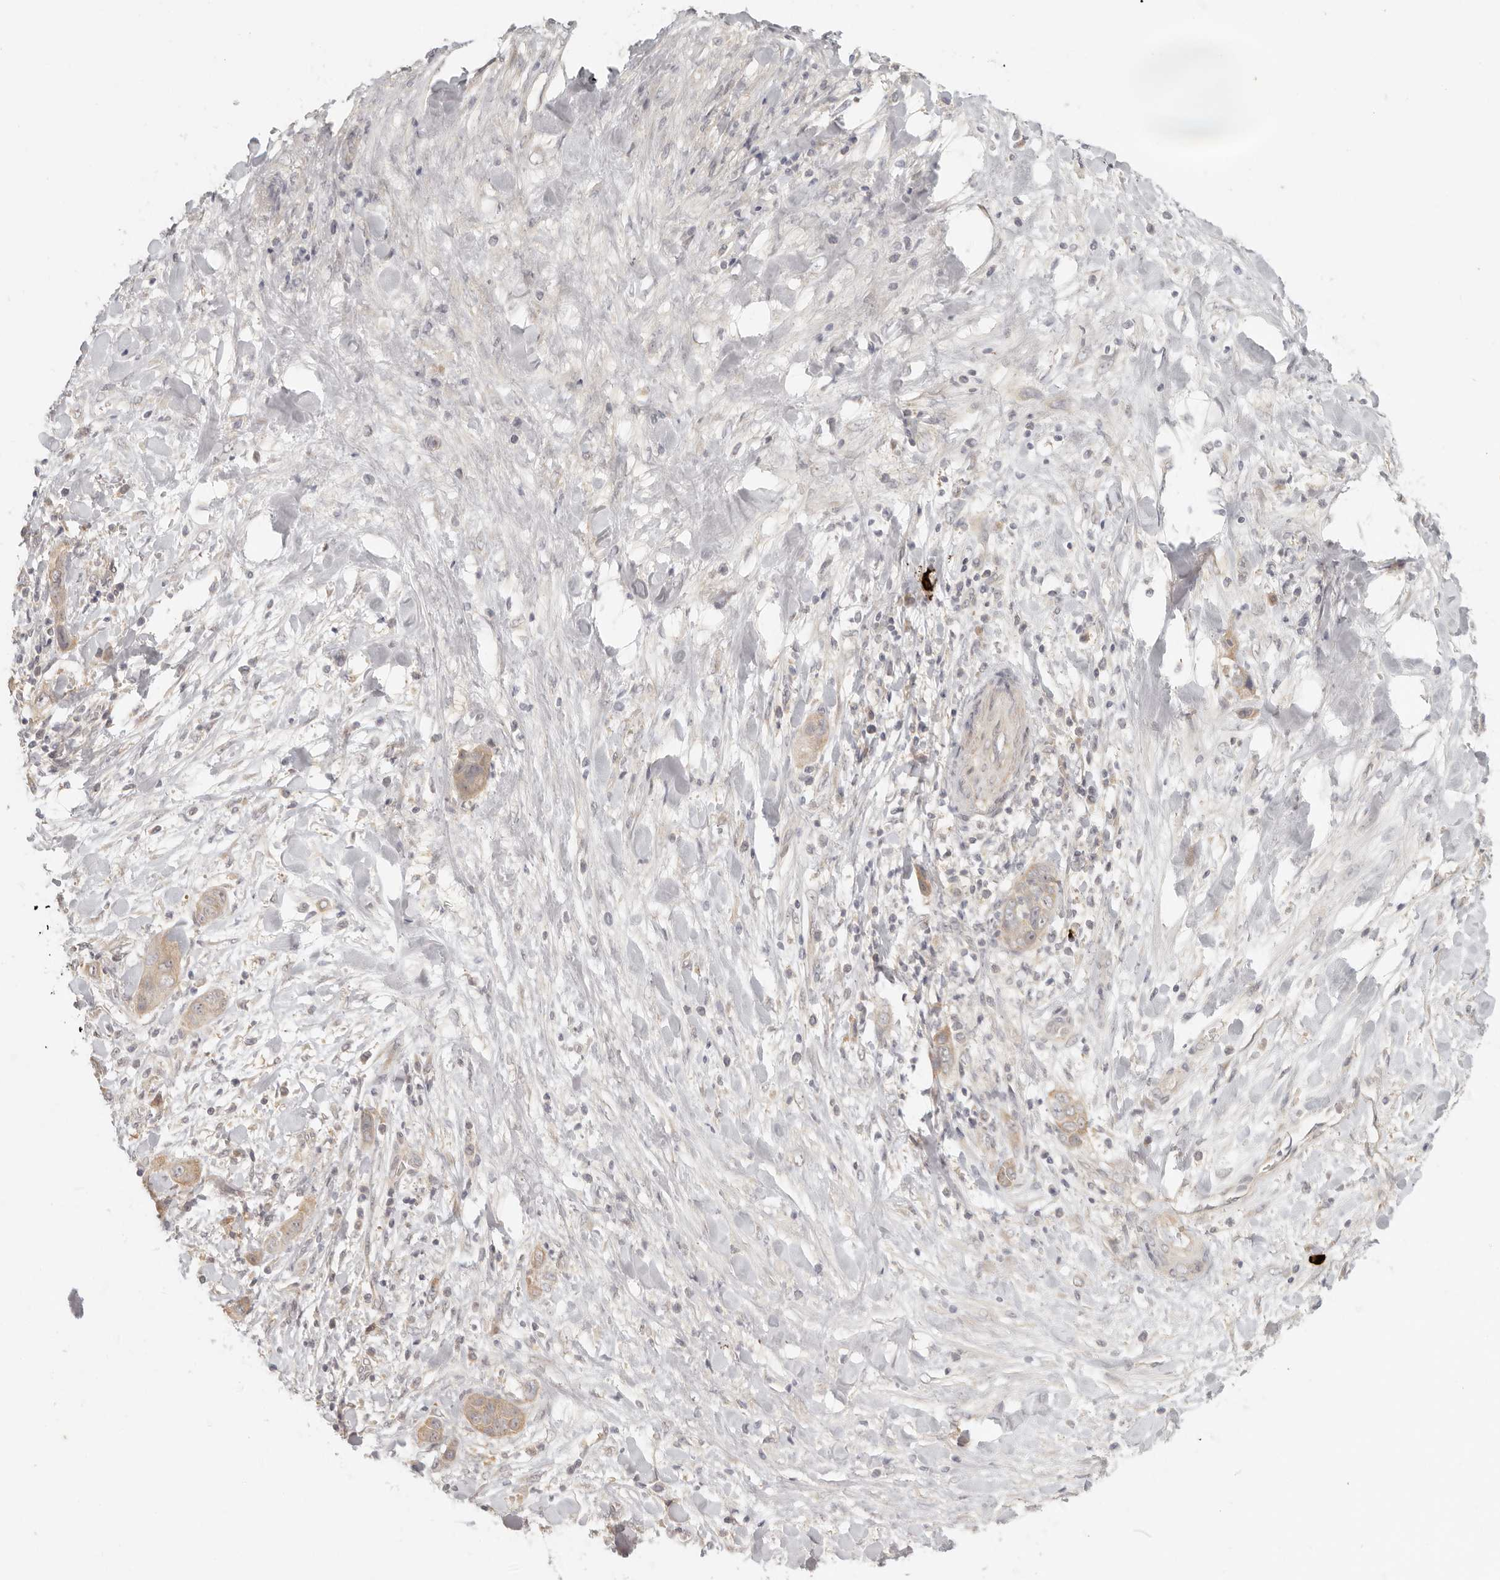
{"staining": {"intensity": "weak", "quantity": ">75%", "location": "cytoplasmic/membranous"}, "tissue": "liver cancer", "cell_type": "Tumor cells", "image_type": "cancer", "snomed": [{"axis": "morphology", "description": "Cholangiocarcinoma"}, {"axis": "topography", "description": "Liver"}], "caption": "Liver cholangiocarcinoma stained with DAB (3,3'-diaminobenzidine) IHC shows low levels of weak cytoplasmic/membranous positivity in approximately >75% of tumor cells.", "gene": "AHDC1", "patient": {"sex": "female", "age": 52}}